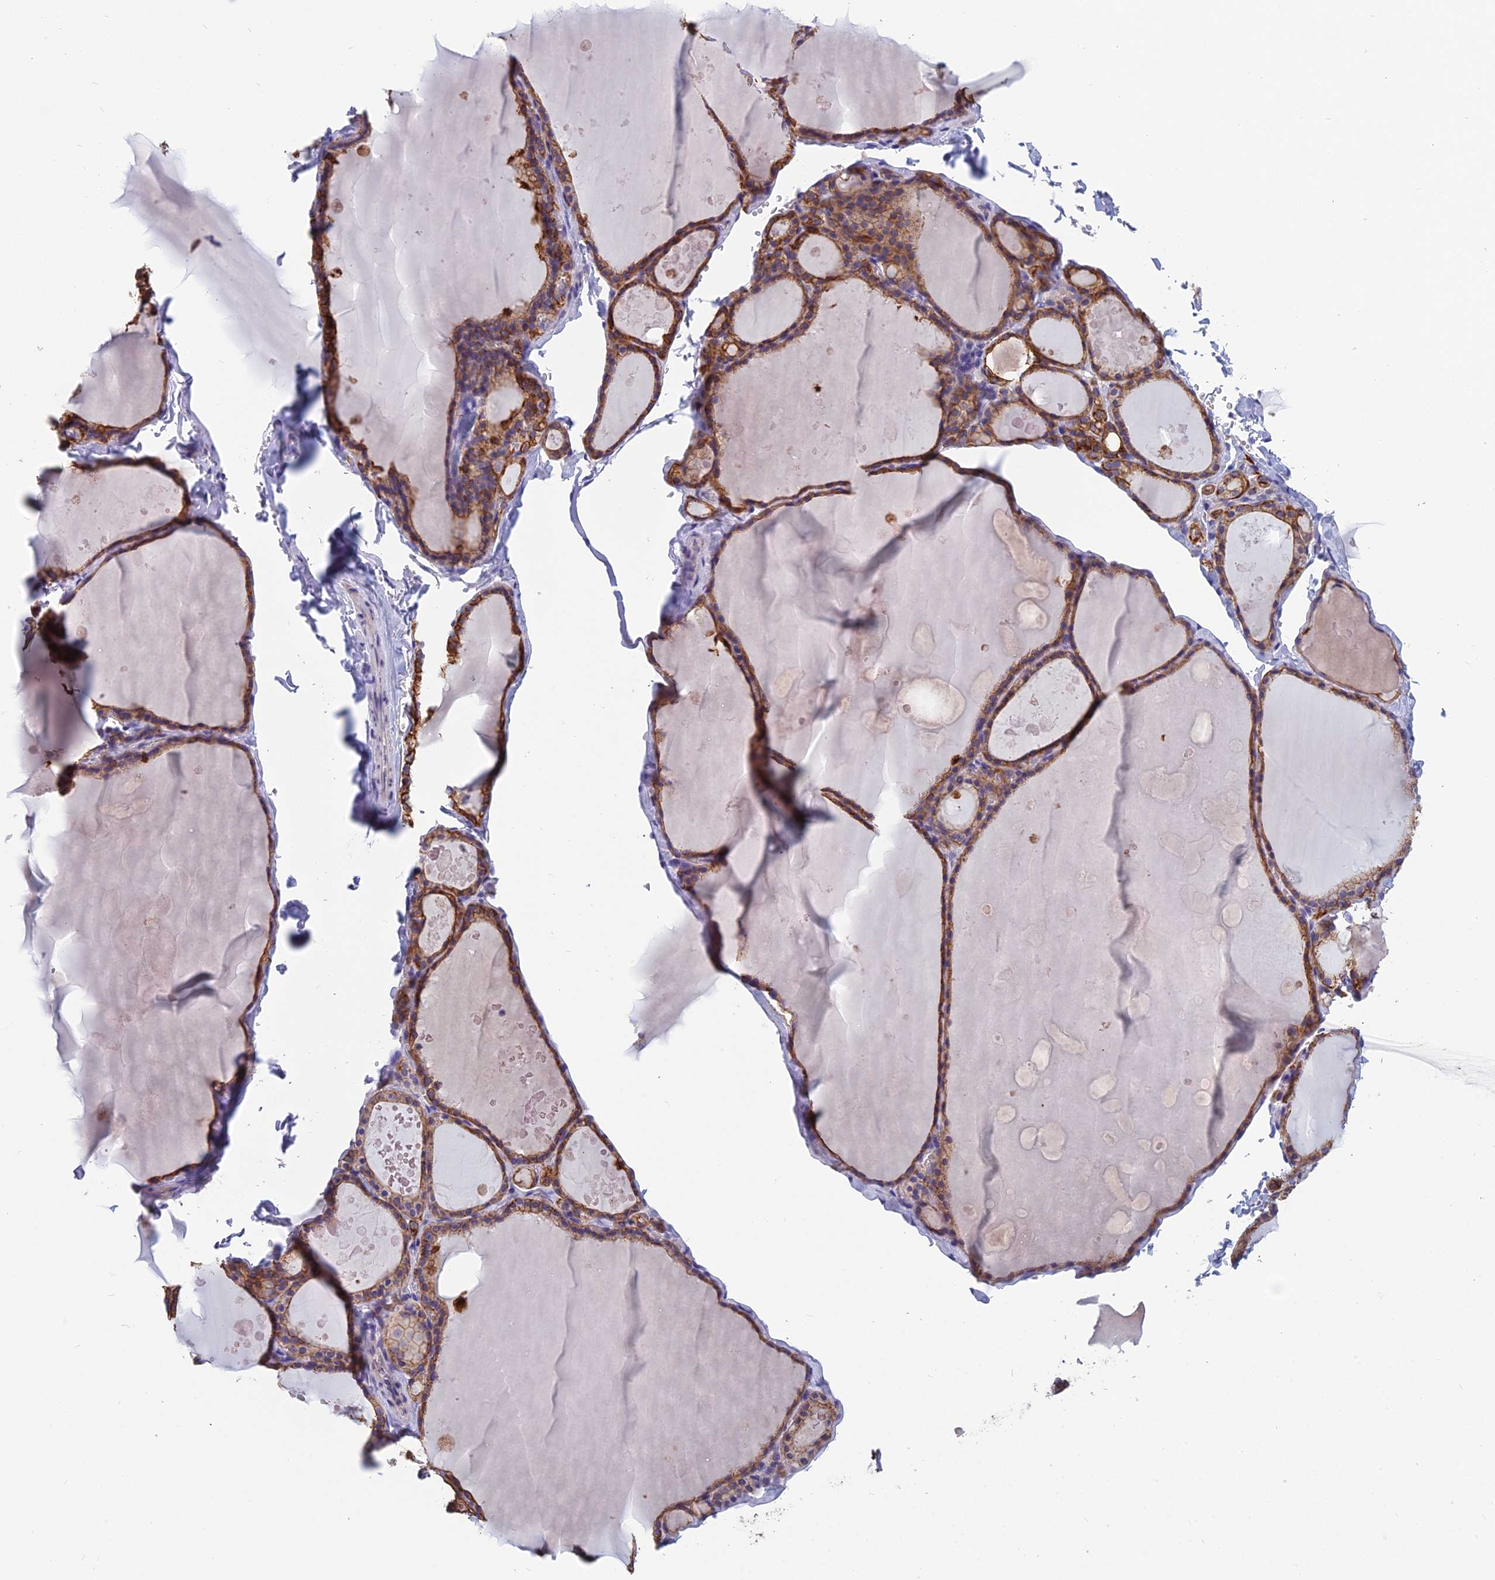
{"staining": {"intensity": "moderate", "quantity": ">75%", "location": "cytoplasmic/membranous"}, "tissue": "thyroid gland", "cell_type": "Glandular cells", "image_type": "normal", "snomed": [{"axis": "morphology", "description": "Normal tissue, NOS"}, {"axis": "topography", "description": "Thyroid gland"}], "caption": "A histopathology image of human thyroid gland stained for a protein displays moderate cytoplasmic/membranous brown staining in glandular cells. (IHC, brightfield microscopy, high magnification).", "gene": "RBM41", "patient": {"sex": "male", "age": 56}}